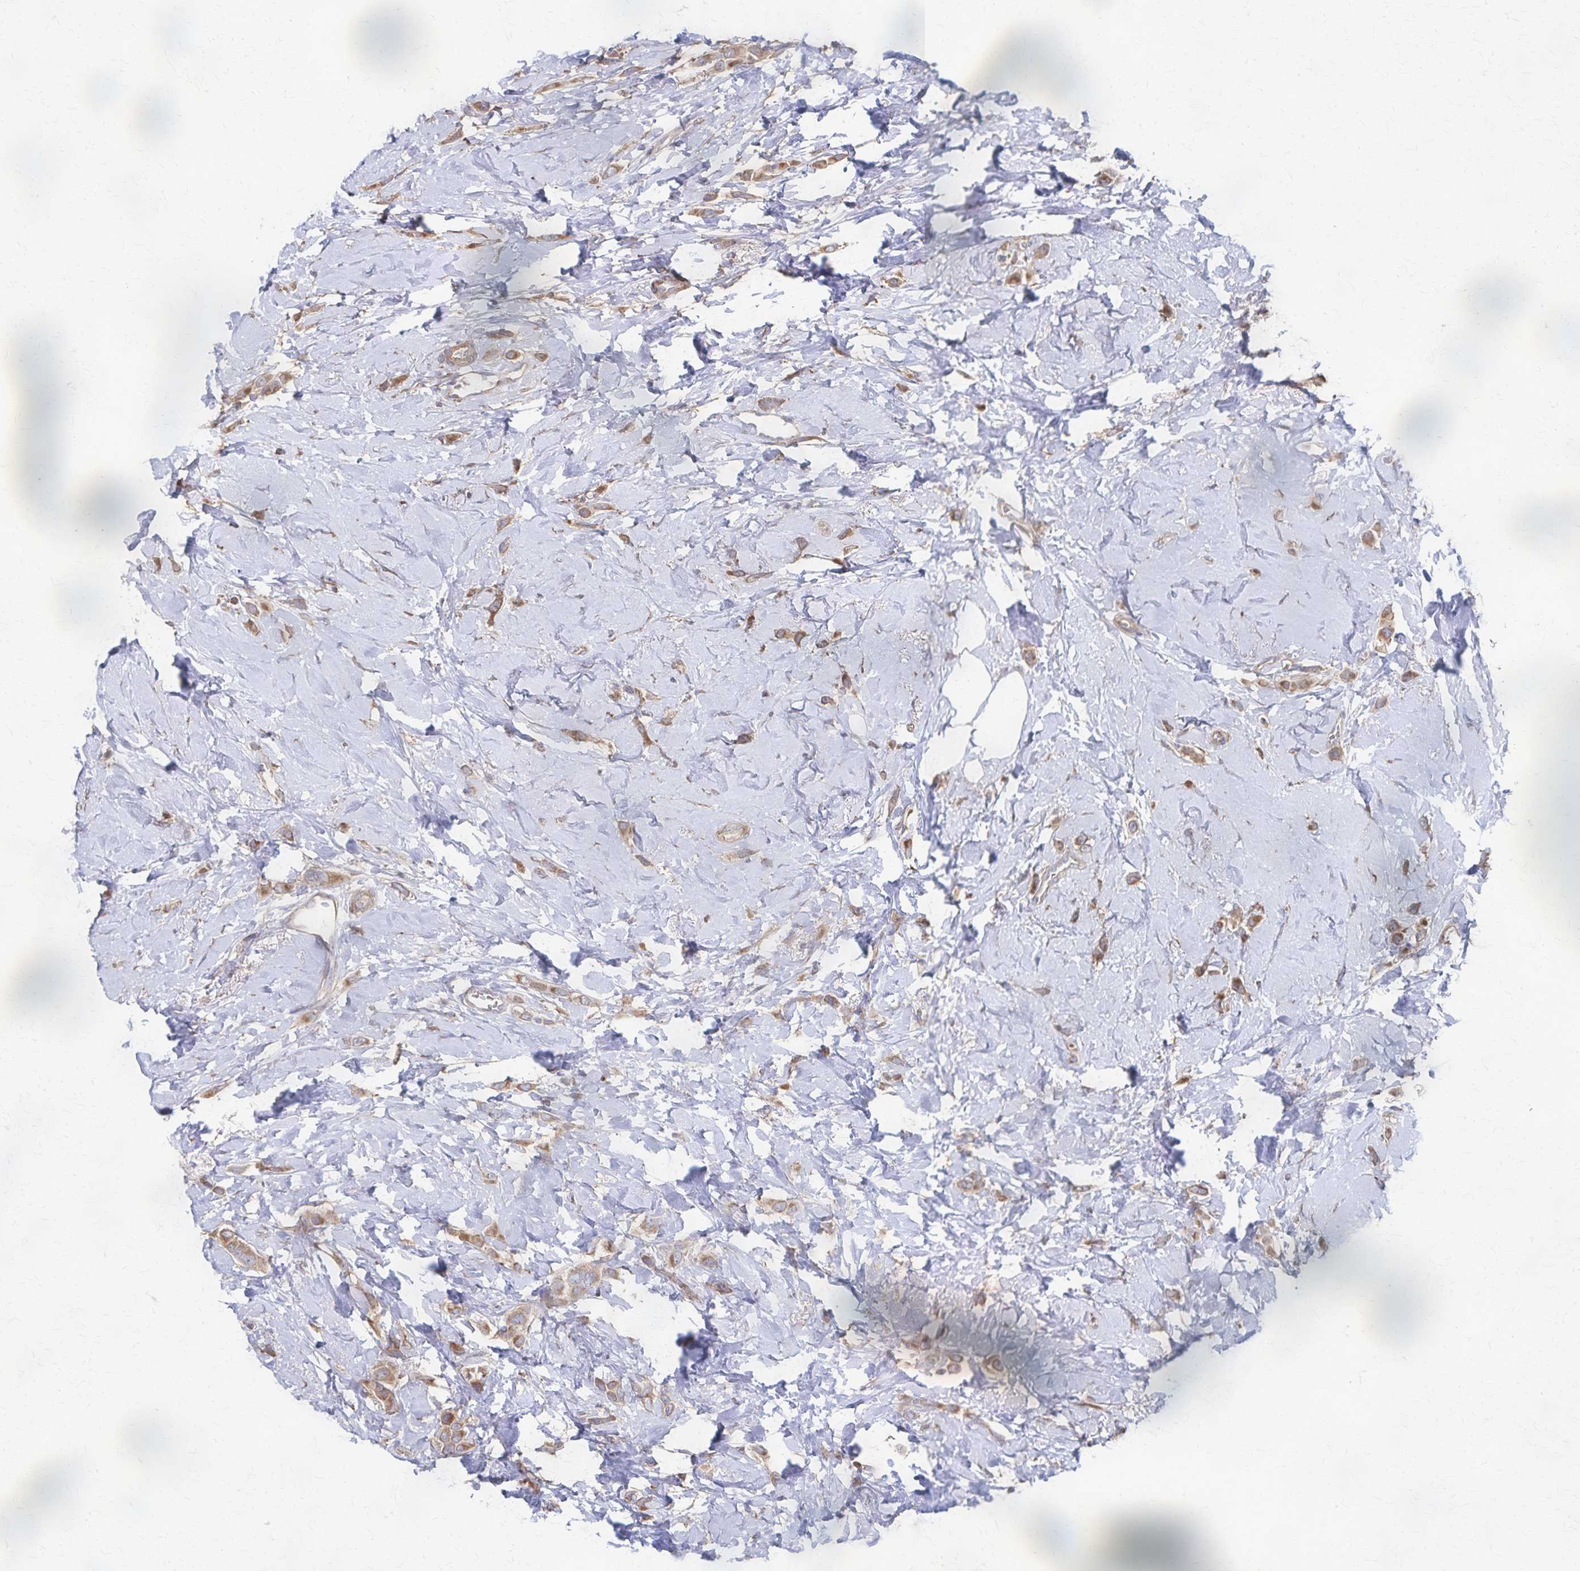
{"staining": {"intensity": "moderate", "quantity": ">75%", "location": "cytoplasmic/membranous"}, "tissue": "breast cancer", "cell_type": "Tumor cells", "image_type": "cancer", "snomed": [{"axis": "morphology", "description": "Lobular carcinoma"}, {"axis": "topography", "description": "Breast"}], "caption": "DAB immunohistochemical staining of lobular carcinoma (breast) shows moderate cytoplasmic/membranous protein positivity in about >75% of tumor cells.", "gene": "PGAP2", "patient": {"sex": "female", "age": 66}}